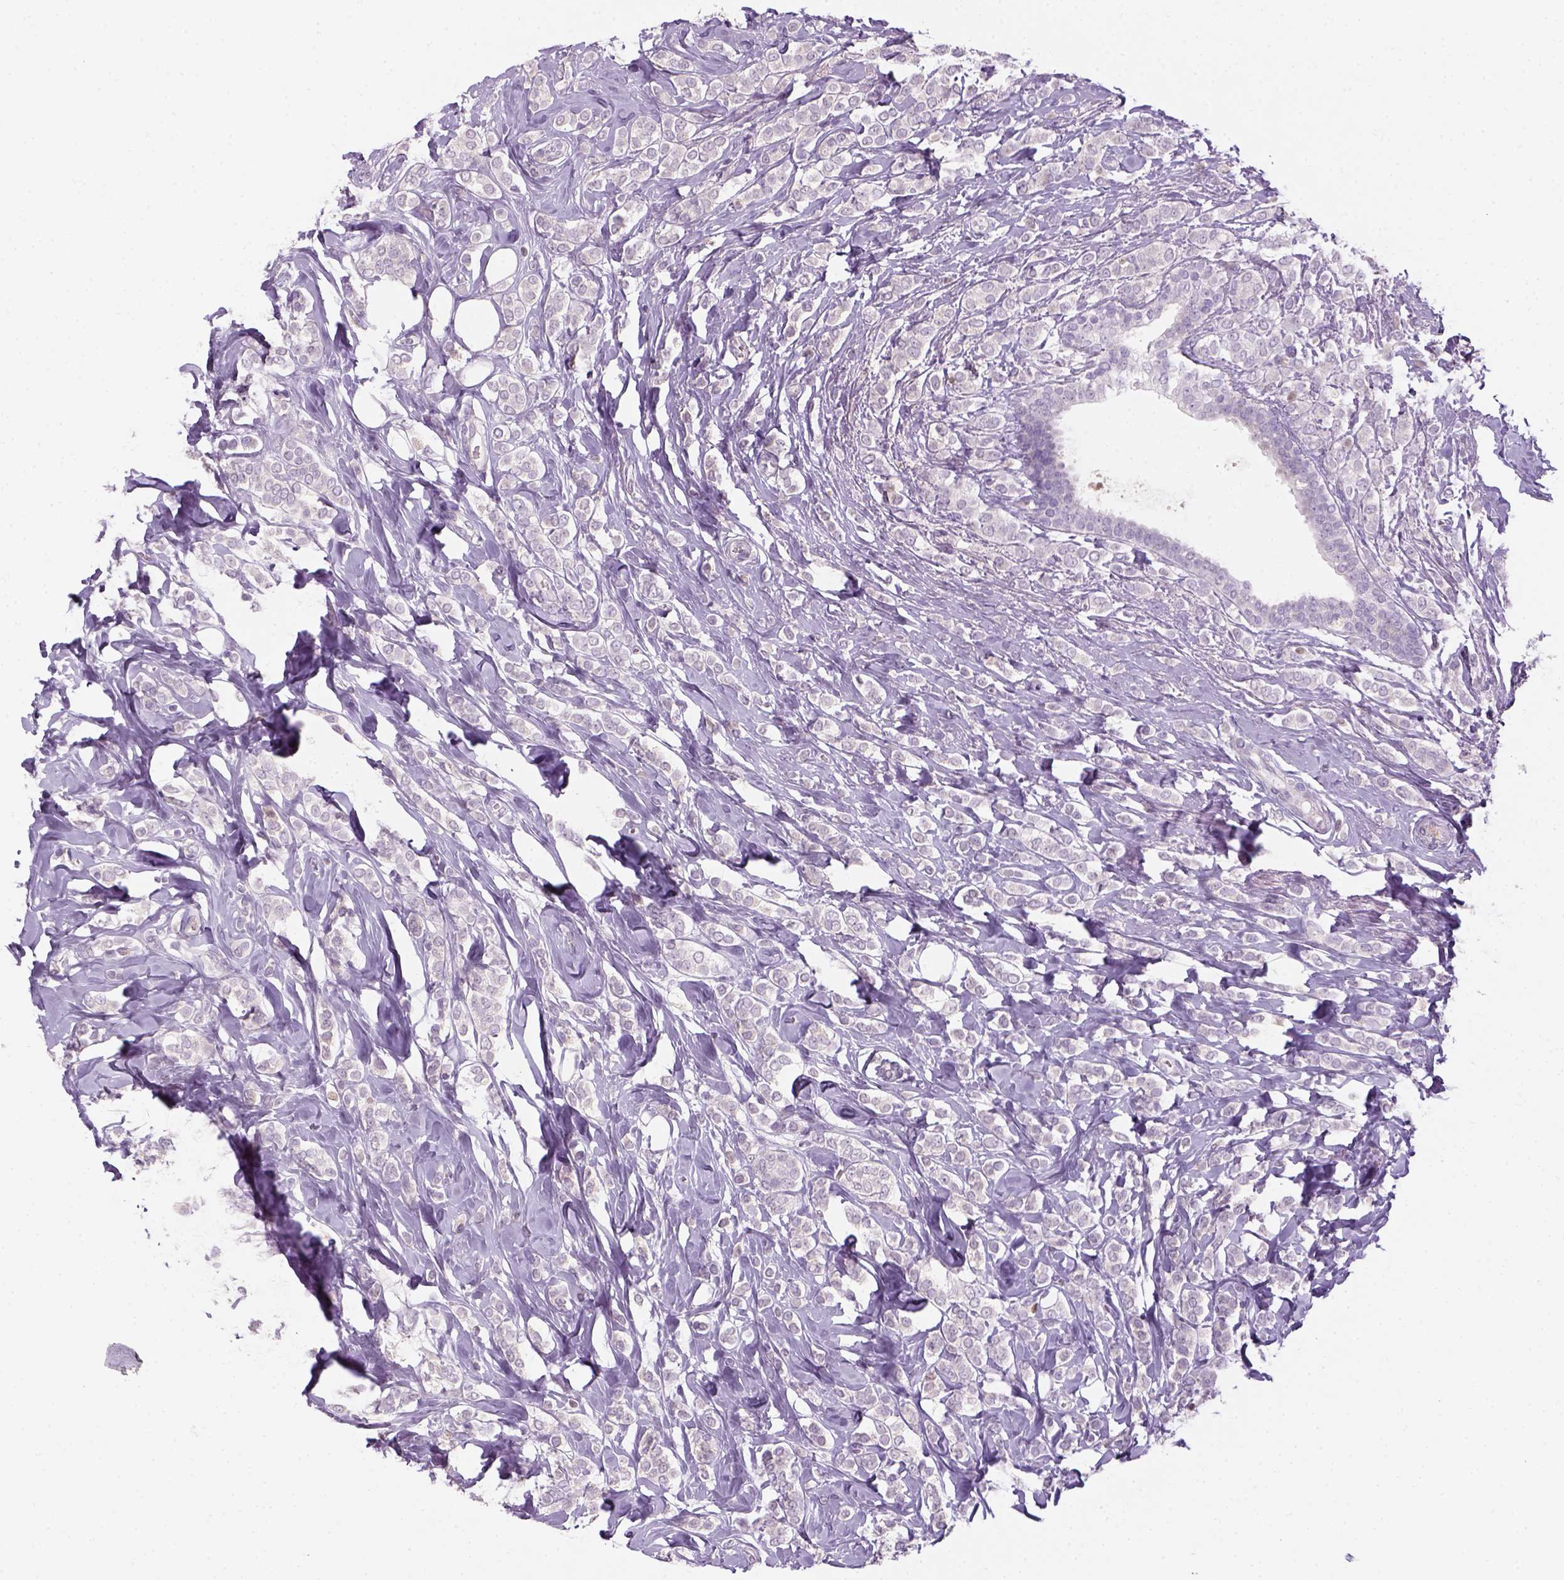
{"staining": {"intensity": "negative", "quantity": "none", "location": "none"}, "tissue": "breast cancer", "cell_type": "Tumor cells", "image_type": "cancer", "snomed": [{"axis": "morphology", "description": "Lobular carcinoma"}, {"axis": "topography", "description": "Breast"}], "caption": "This is a photomicrograph of IHC staining of breast cancer, which shows no positivity in tumor cells.", "gene": "GFI1B", "patient": {"sex": "female", "age": 49}}